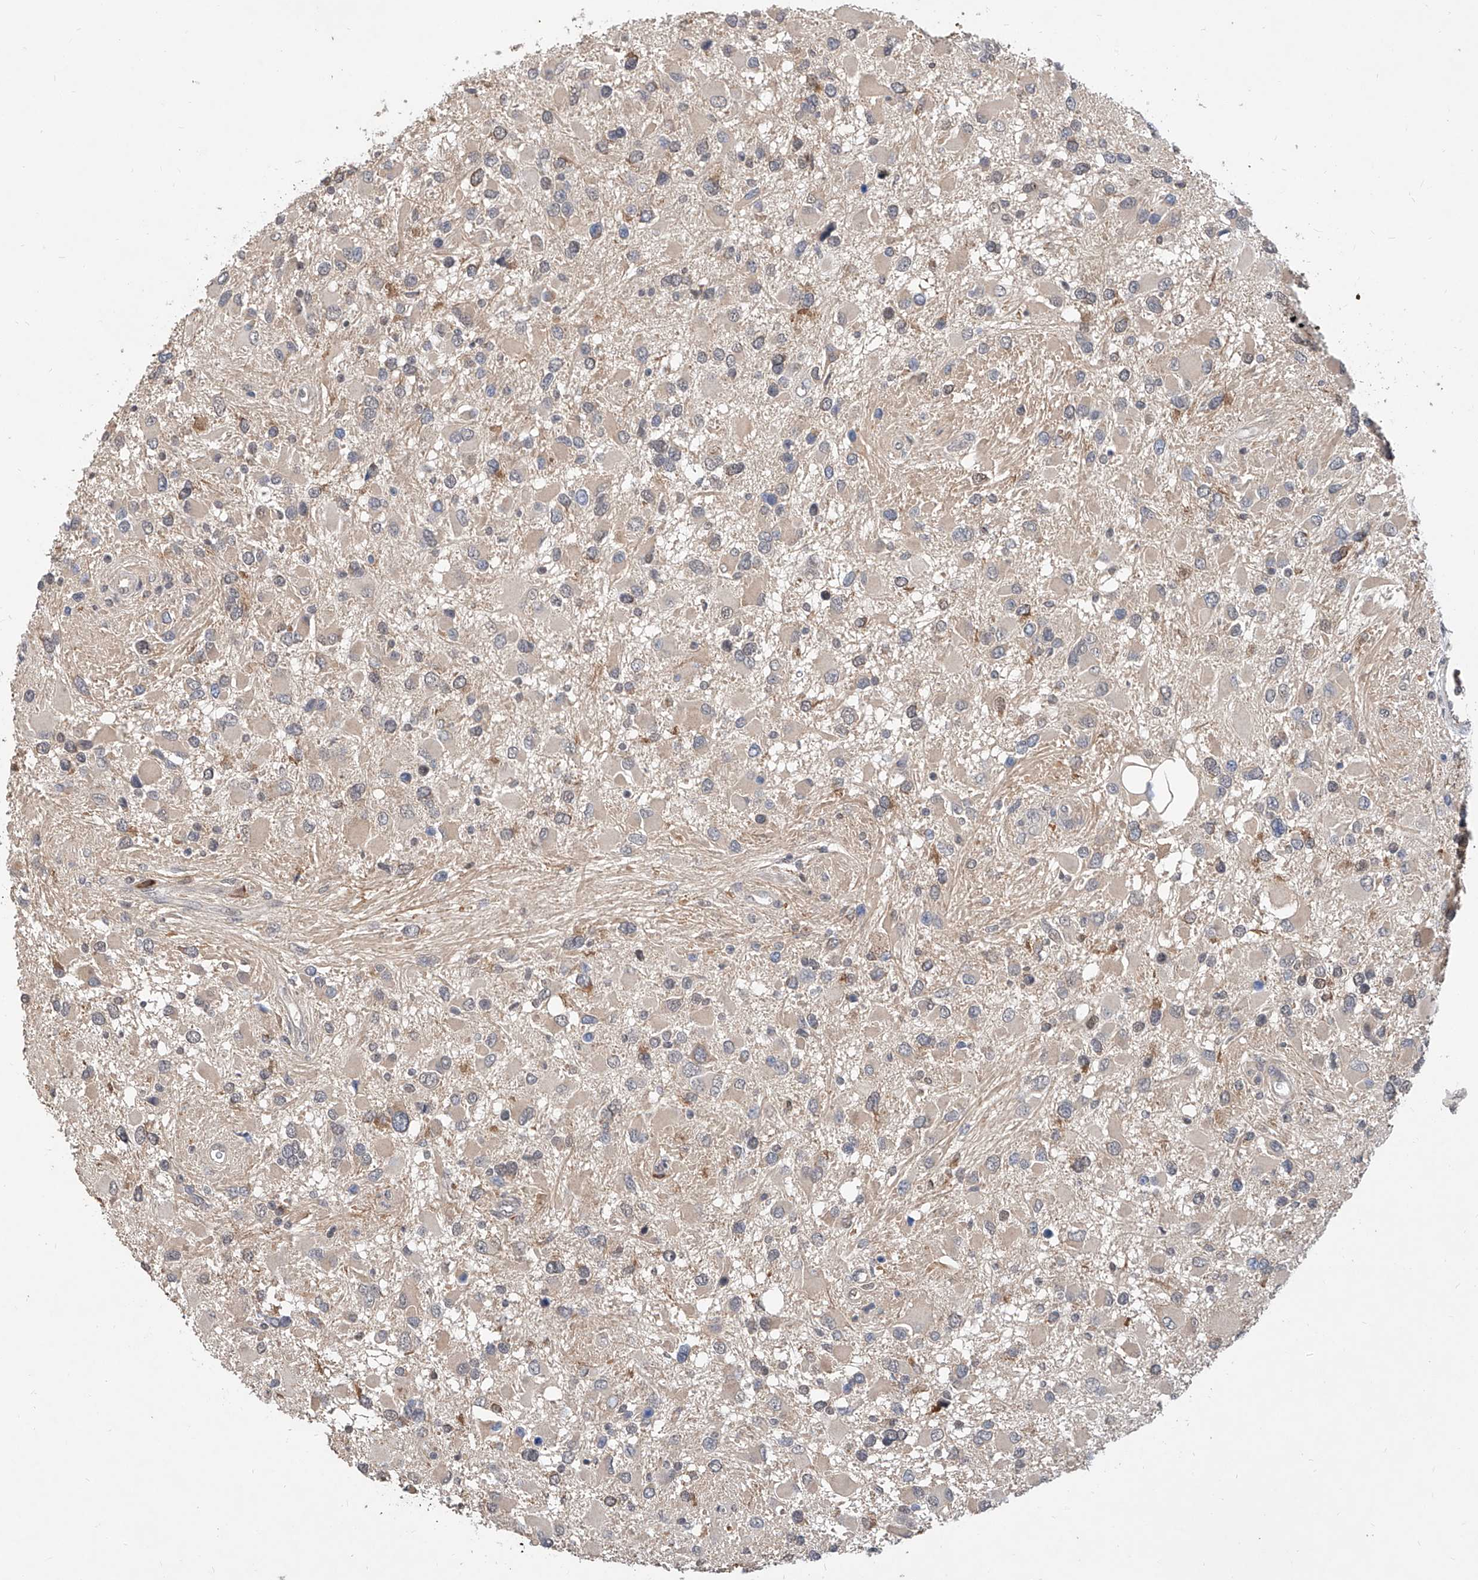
{"staining": {"intensity": "negative", "quantity": "none", "location": "none"}, "tissue": "glioma", "cell_type": "Tumor cells", "image_type": "cancer", "snomed": [{"axis": "morphology", "description": "Glioma, malignant, High grade"}, {"axis": "topography", "description": "Brain"}], "caption": "Immunohistochemistry (IHC) photomicrograph of glioma stained for a protein (brown), which shows no staining in tumor cells.", "gene": "CARMIL3", "patient": {"sex": "male", "age": 53}}